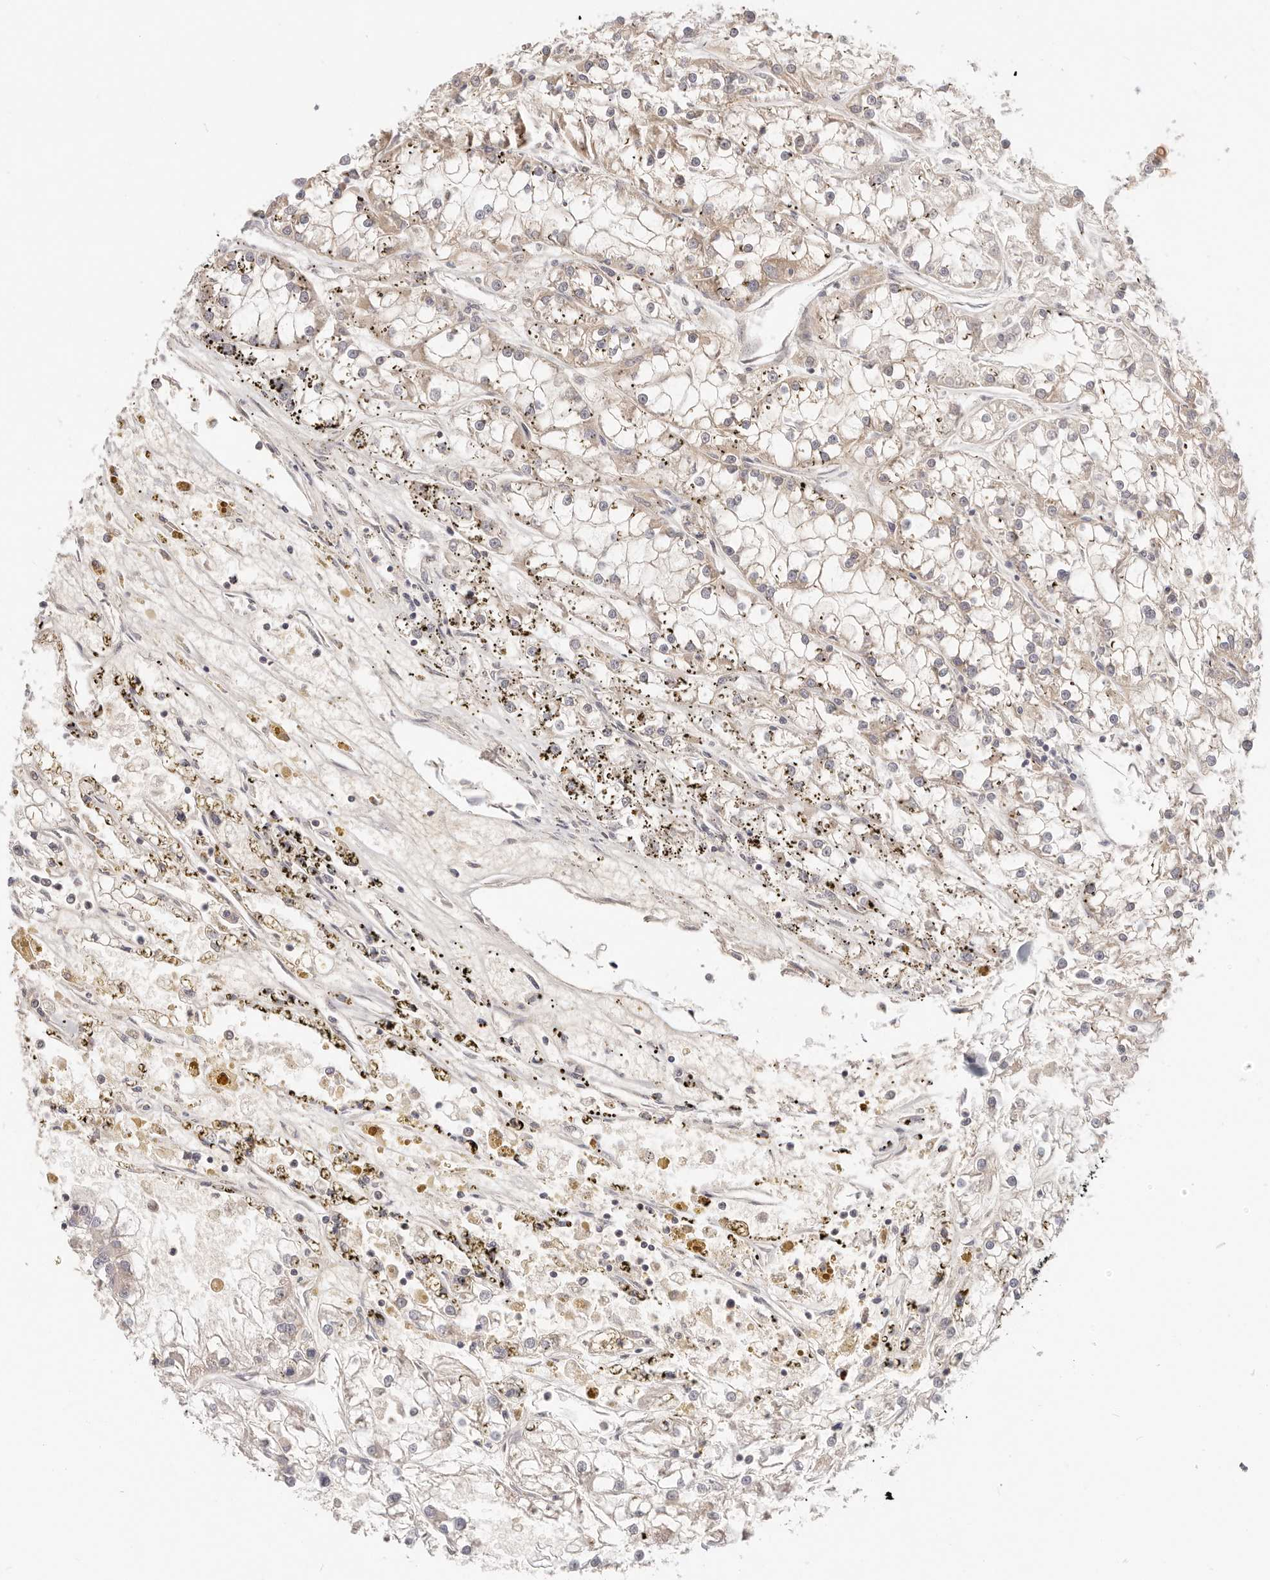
{"staining": {"intensity": "weak", "quantity": "25%-75%", "location": "cytoplasmic/membranous"}, "tissue": "renal cancer", "cell_type": "Tumor cells", "image_type": "cancer", "snomed": [{"axis": "morphology", "description": "Adenocarcinoma, NOS"}, {"axis": "topography", "description": "Kidney"}], "caption": "Immunohistochemistry photomicrograph of adenocarcinoma (renal) stained for a protein (brown), which exhibits low levels of weak cytoplasmic/membranous staining in about 25%-75% of tumor cells.", "gene": "KCMF1", "patient": {"sex": "female", "age": 52}}